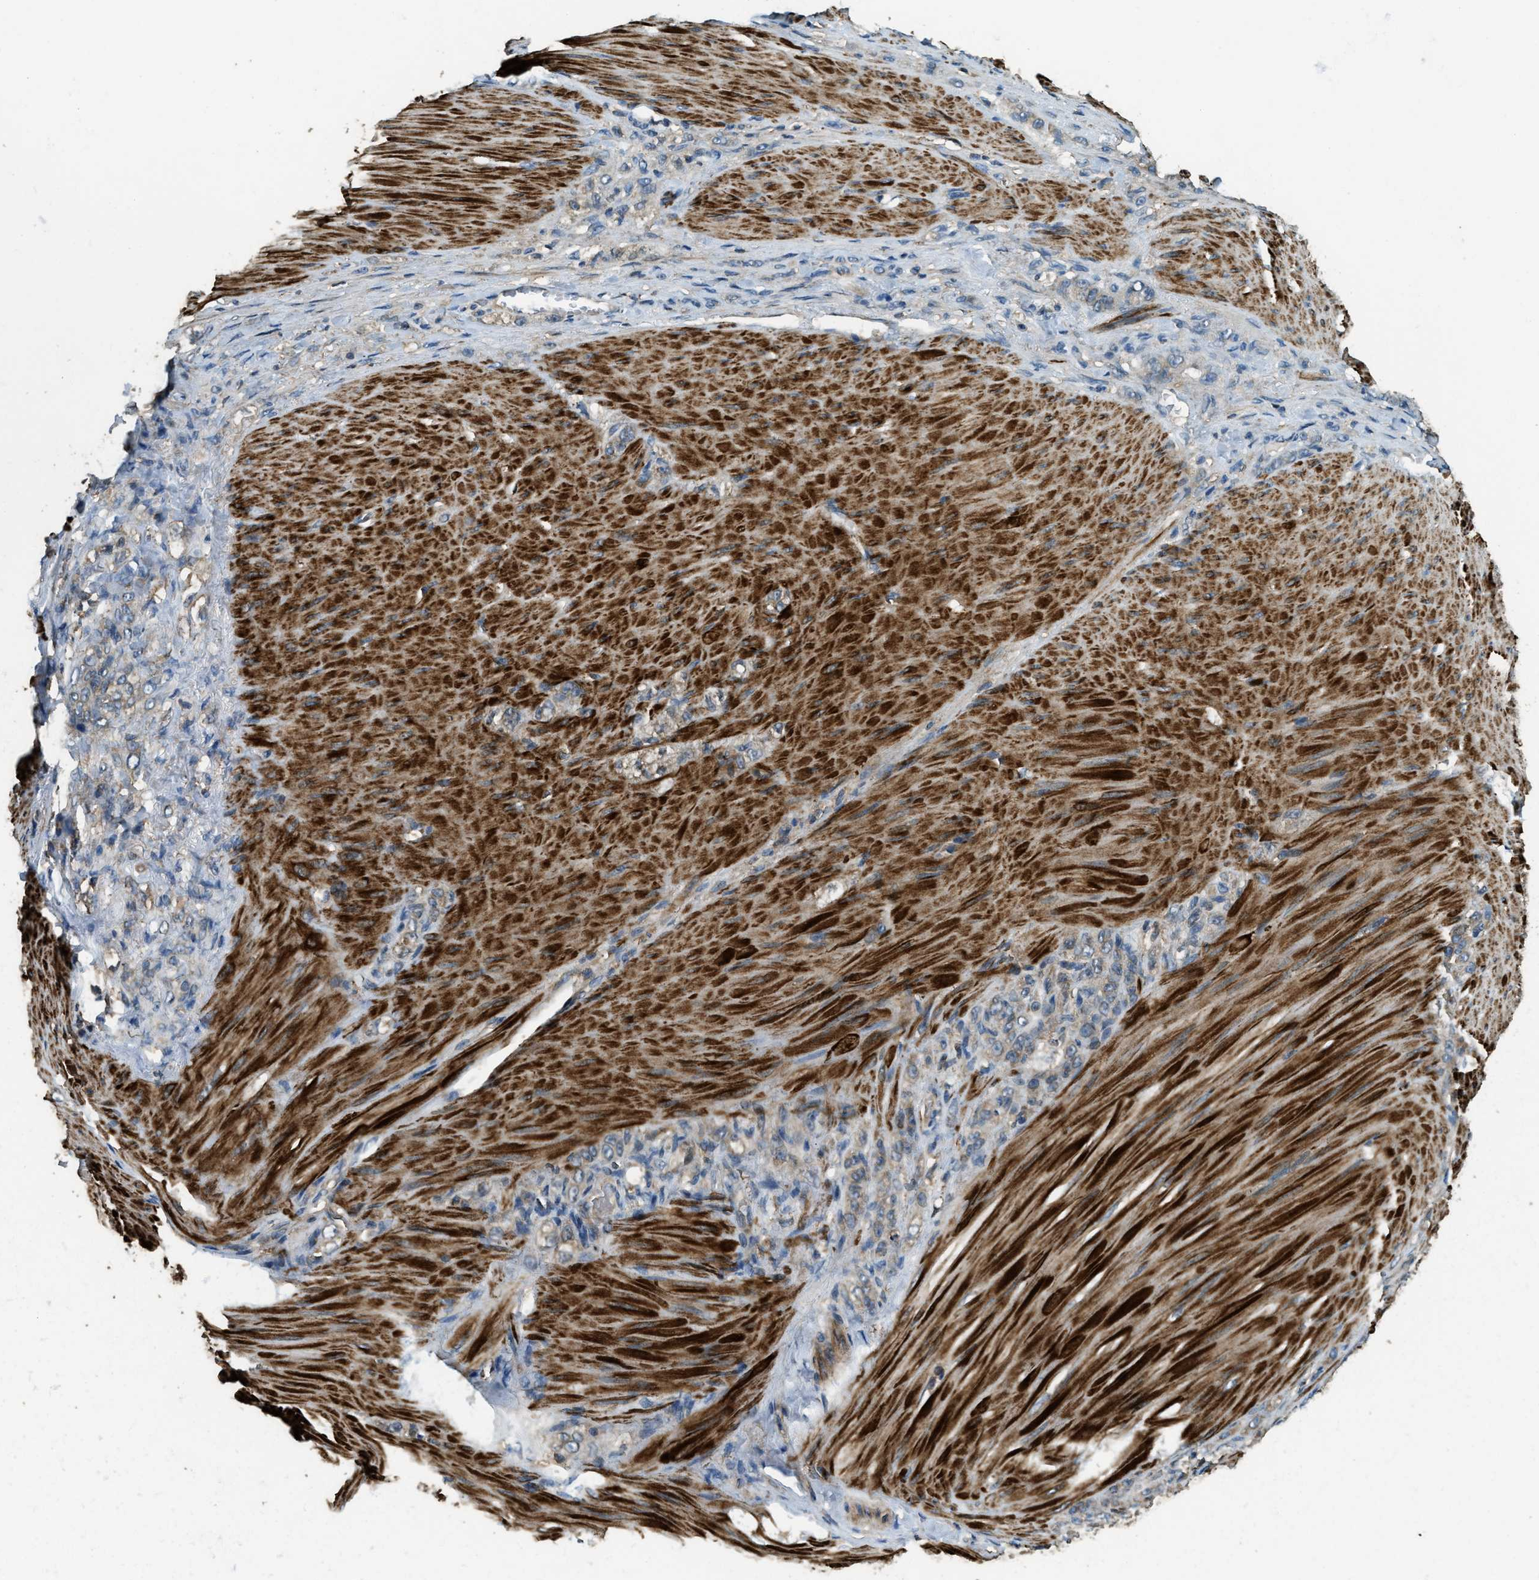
{"staining": {"intensity": "weak", "quantity": ">75%", "location": "cytoplasmic/membranous"}, "tissue": "stomach cancer", "cell_type": "Tumor cells", "image_type": "cancer", "snomed": [{"axis": "morphology", "description": "Normal tissue, NOS"}, {"axis": "morphology", "description": "Adenocarcinoma, NOS"}, {"axis": "topography", "description": "Stomach"}], "caption": "Immunohistochemical staining of stomach cancer (adenocarcinoma) demonstrates low levels of weak cytoplasmic/membranous protein expression in about >75% of tumor cells. Using DAB (brown) and hematoxylin (blue) stains, captured at high magnification using brightfield microscopy.", "gene": "ERGIC1", "patient": {"sex": "male", "age": 82}}